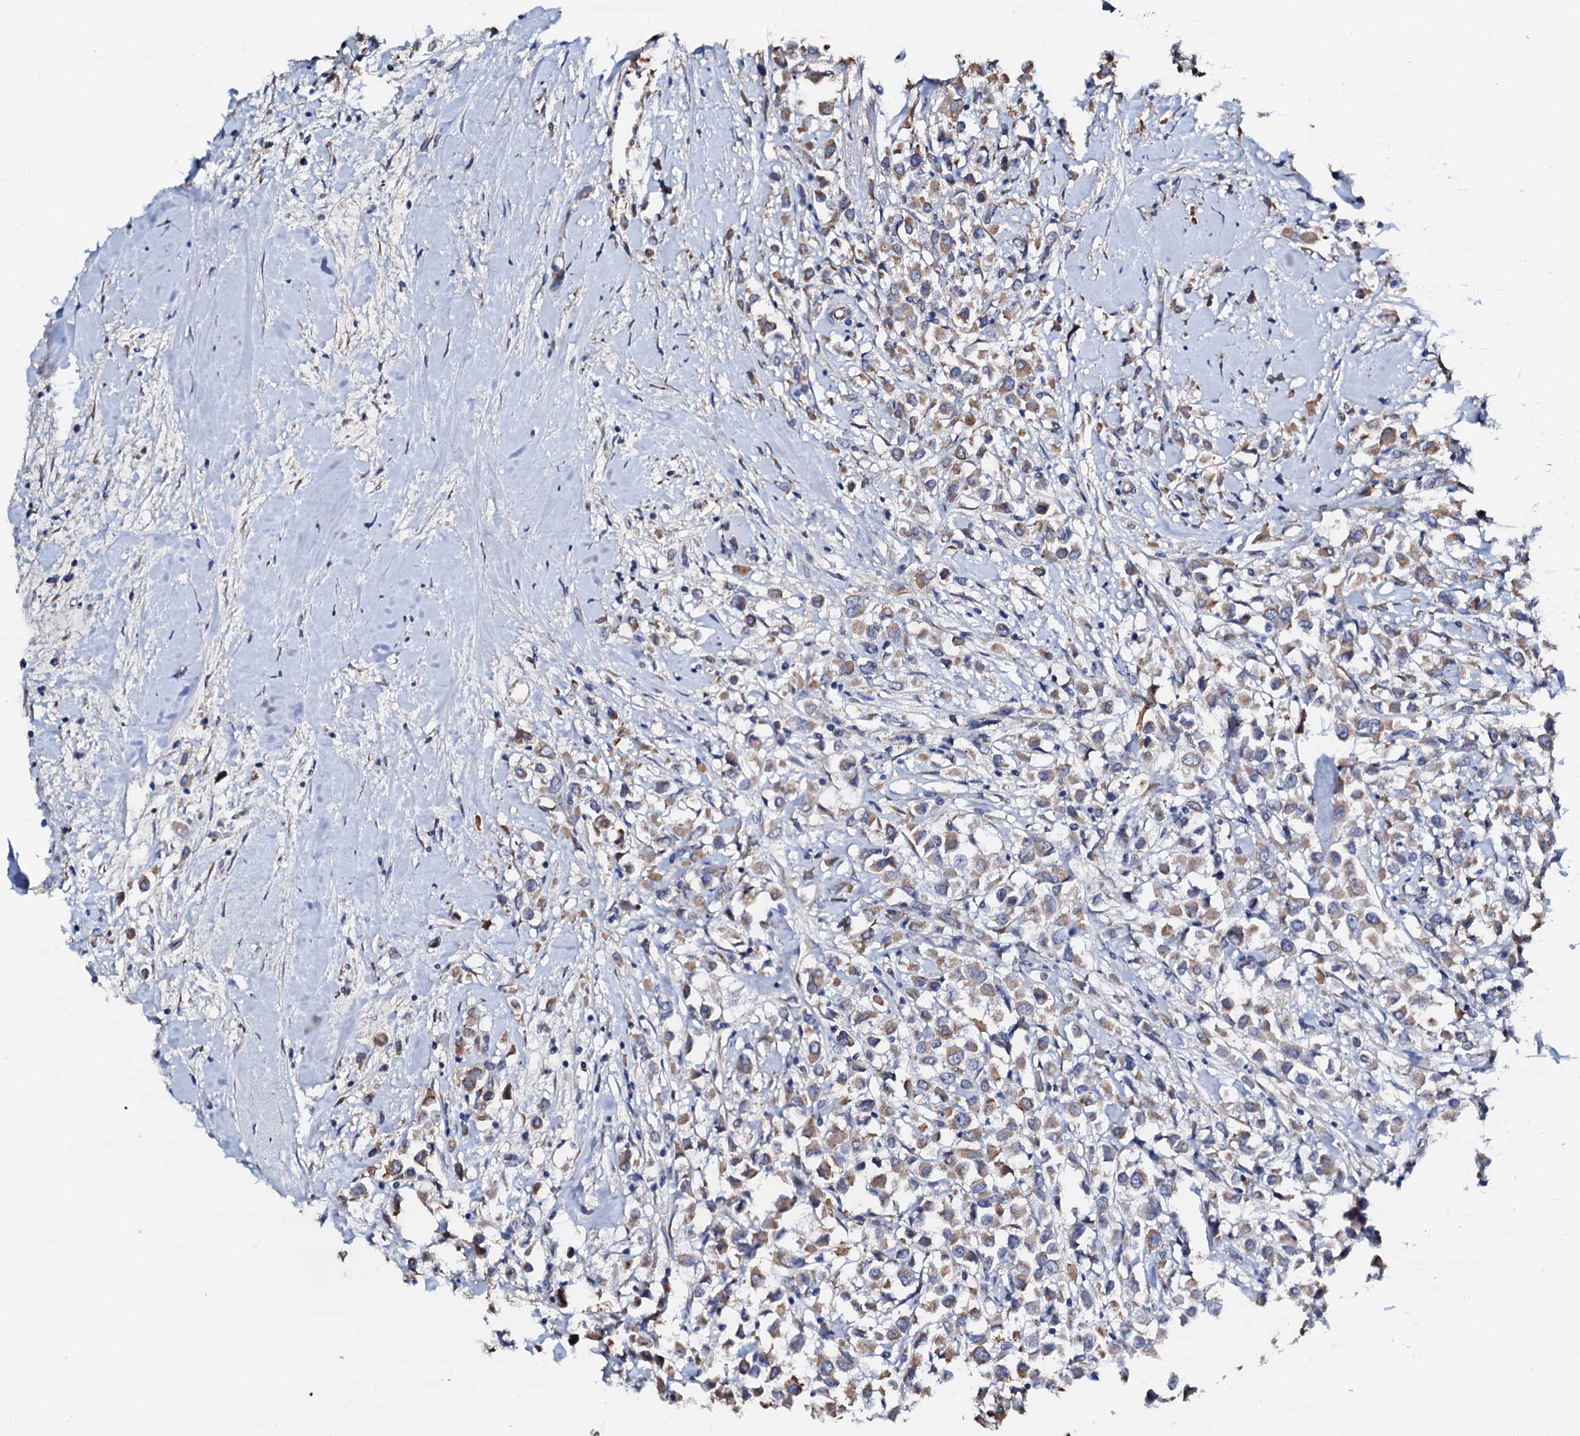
{"staining": {"intensity": "moderate", "quantity": "25%-75%", "location": "cytoplasmic/membranous"}, "tissue": "breast cancer", "cell_type": "Tumor cells", "image_type": "cancer", "snomed": [{"axis": "morphology", "description": "Duct carcinoma"}, {"axis": "topography", "description": "Breast"}], "caption": "Protein expression analysis of breast cancer reveals moderate cytoplasmic/membranous staining in approximately 25%-75% of tumor cells.", "gene": "AKAP3", "patient": {"sex": "female", "age": 87}}